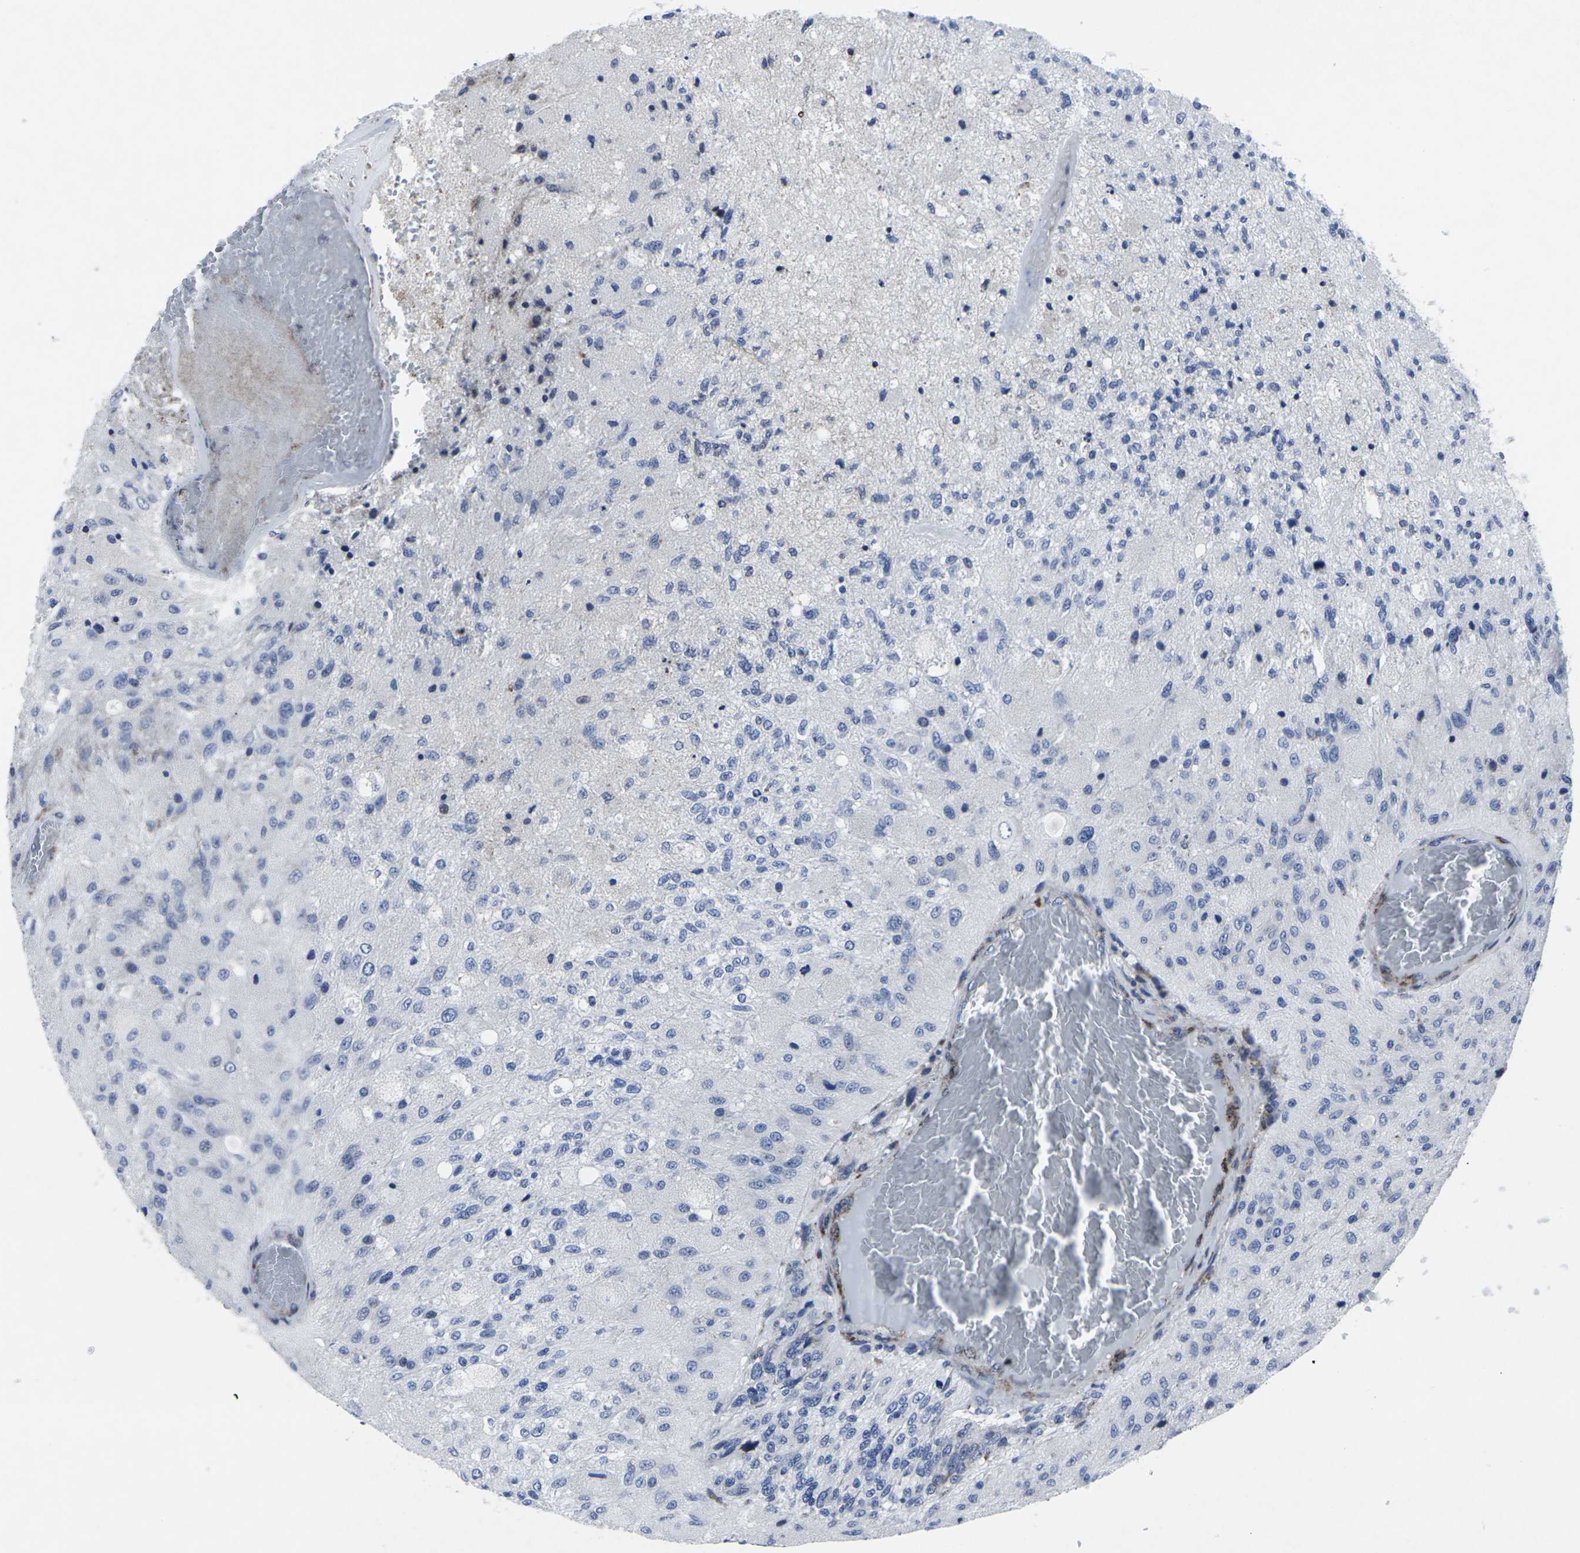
{"staining": {"intensity": "negative", "quantity": "none", "location": "none"}, "tissue": "glioma", "cell_type": "Tumor cells", "image_type": "cancer", "snomed": [{"axis": "morphology", "description": "Normal tissue, NOS"}, {"axis": "morphology", "description": "Glioma, malignant, High grade"}, {"axis": "topography", "description": "Cerebral cortex"}], "caption": "The micrograph exhibits no staining of tumor cells in high-grade glioma (malignant).", "gene": "RPN1", "patient": {"sex": "male", "age": 77}}